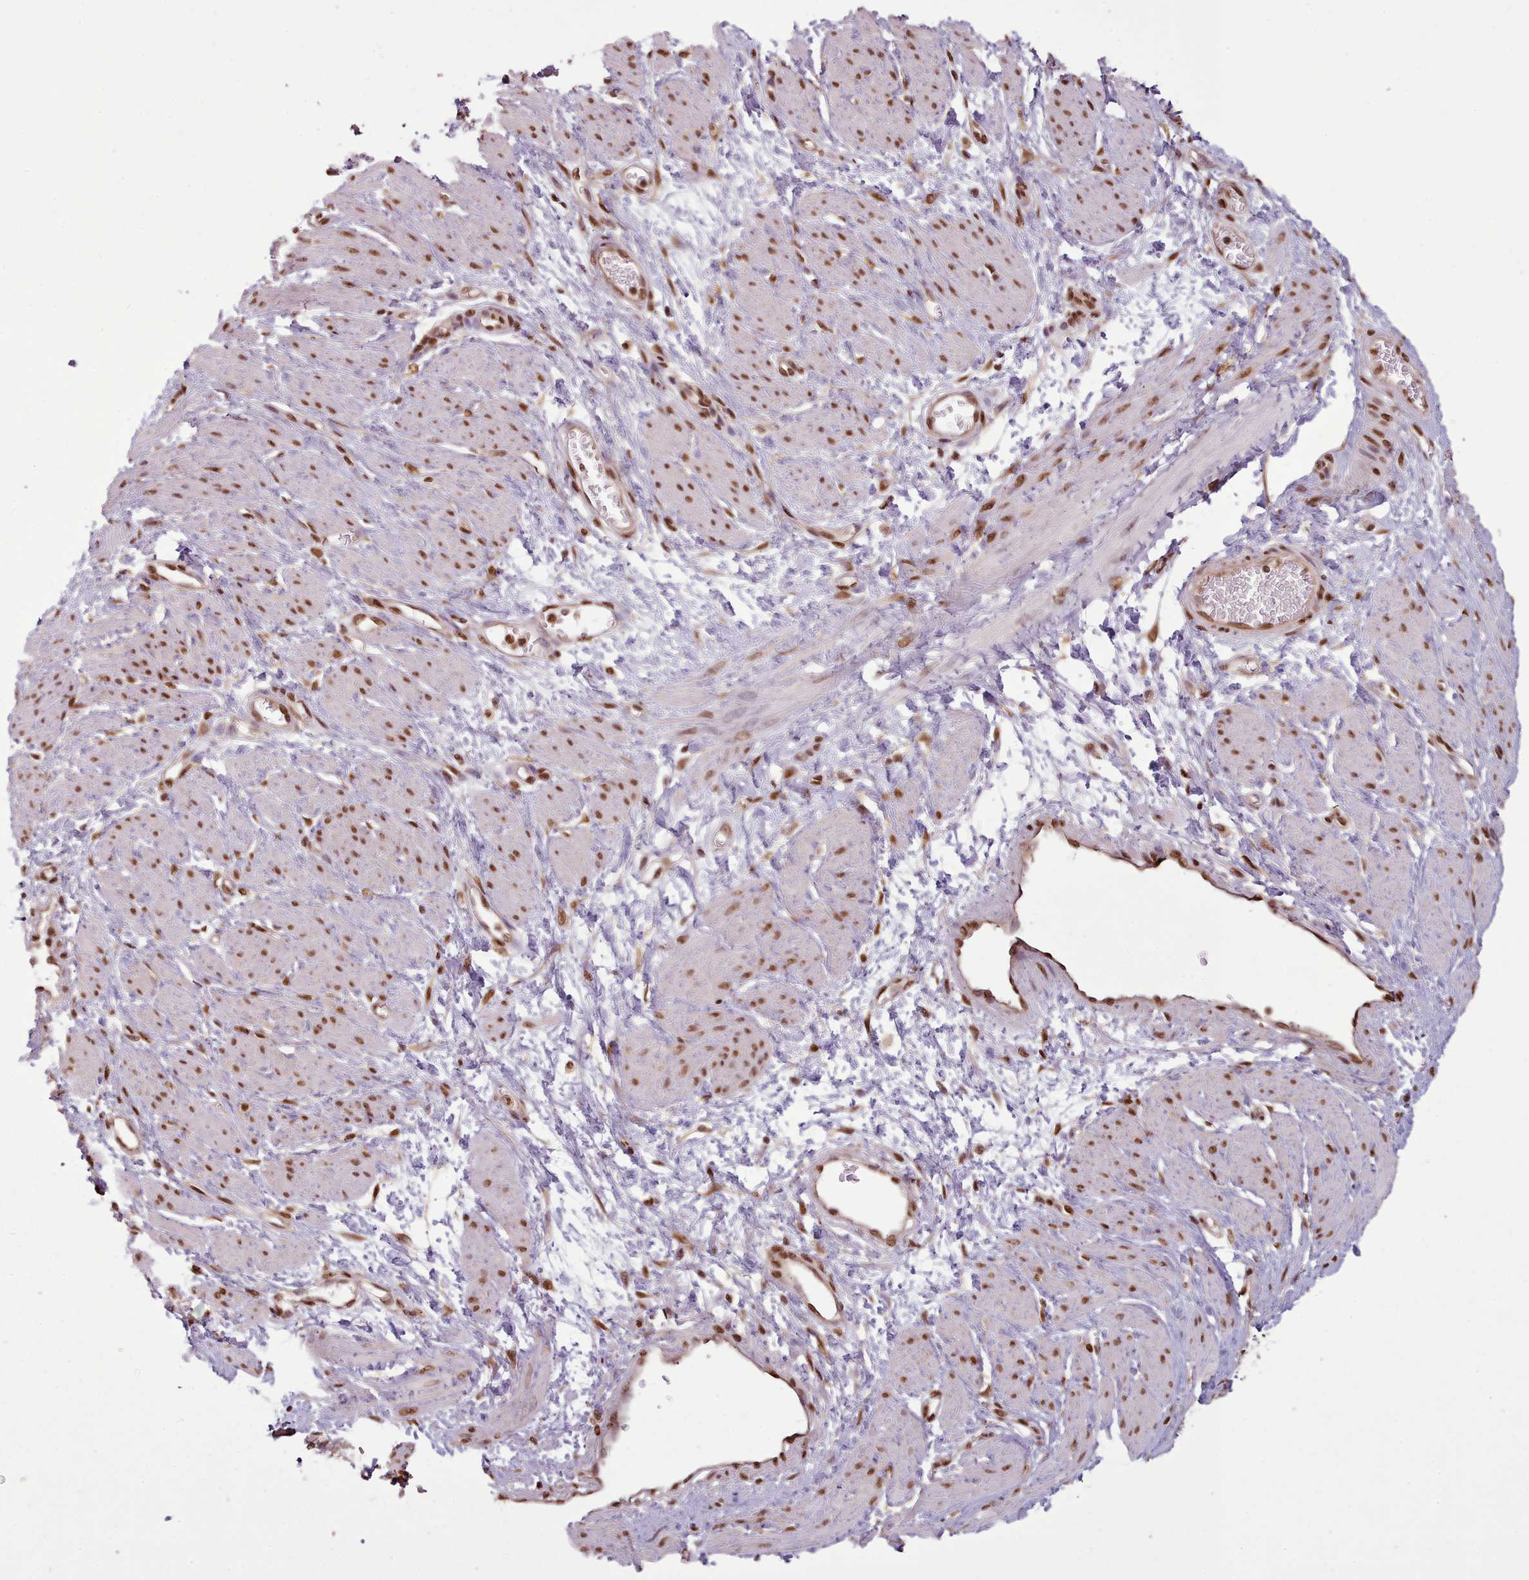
{"staining": {"intensity": "strong", "quantity": ">75%", "location": "nuclear"}, "tissue": "smooth muscle", "cell_type": "Smooth muscle cells", "image_type": "normal", "snomed": [{"axis": "morphology", "description": "Normal tissue, NOS"}, {"axis": "topography", "description": "Smooth muscle"}, {"axis": "topography", "description": "Uterus"}], "caption": "The micrograph exhibits immunohistochemical staining of normal smooth muscle. There is strong nuclear staining is appreciated in approximately >75% of smooth muscle cells.", "gene": "RPS27A", "patient": {"sex": "female", "age": 39}}